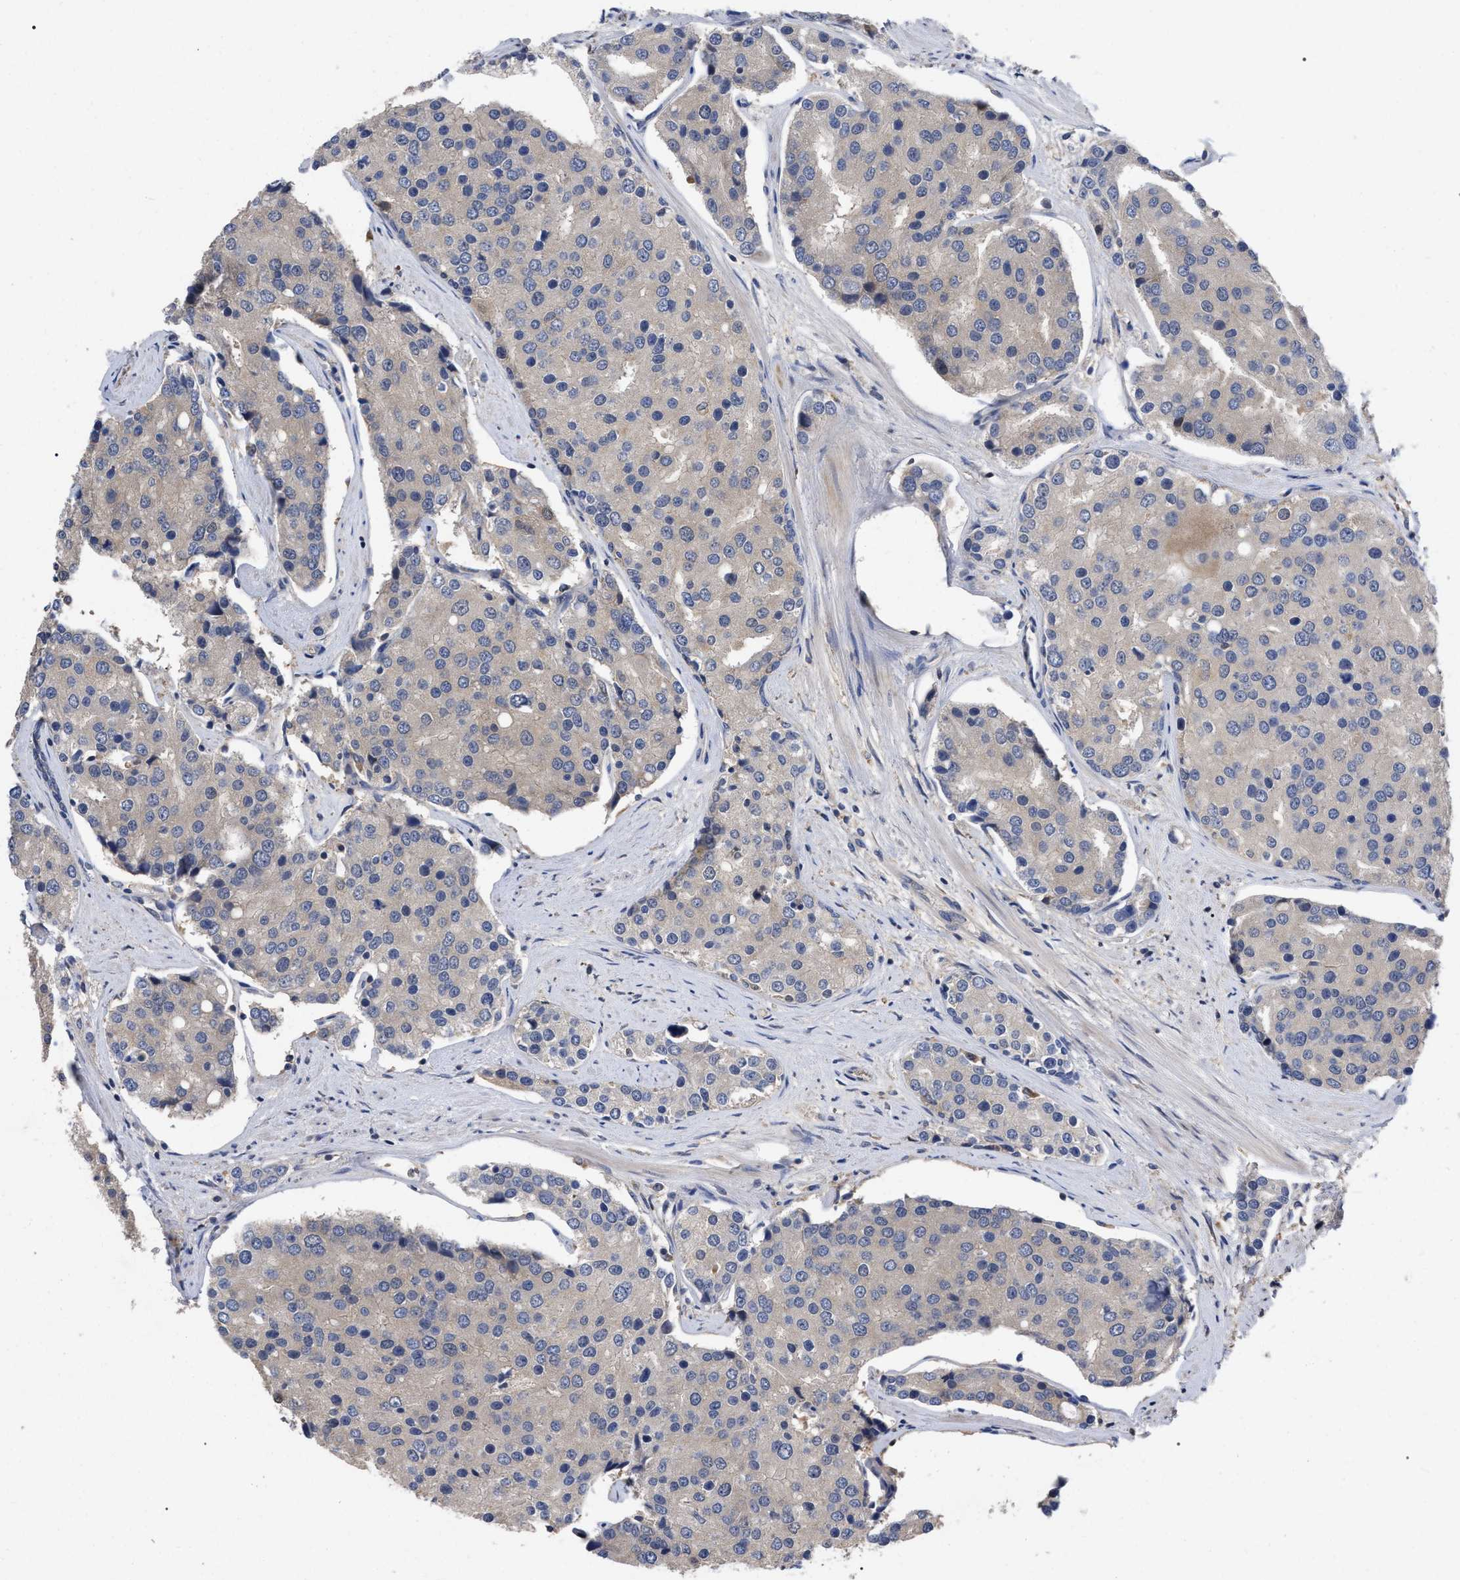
{"staining": {"intensity": "weak", "quantity": "<25%", "location": "cytoplasmic/membranous"}, "tissue": "prostate cancer", "cell_type": "Tumor cells", "image_type": "cancer", "snomed": [{"axis": "morphology", "description": "Adenocarcinoma, High grade"}, {"axis": "topography", "description": "Prostate"}], "caption": "IHC micrograph of human adenocarcinoma (high-grade) (prostate) stained for a protein (brown), which shows no expression in tumor cells.", "gene": "RAP1GDS1", "patient": {"sex": "male", "age": 50}}